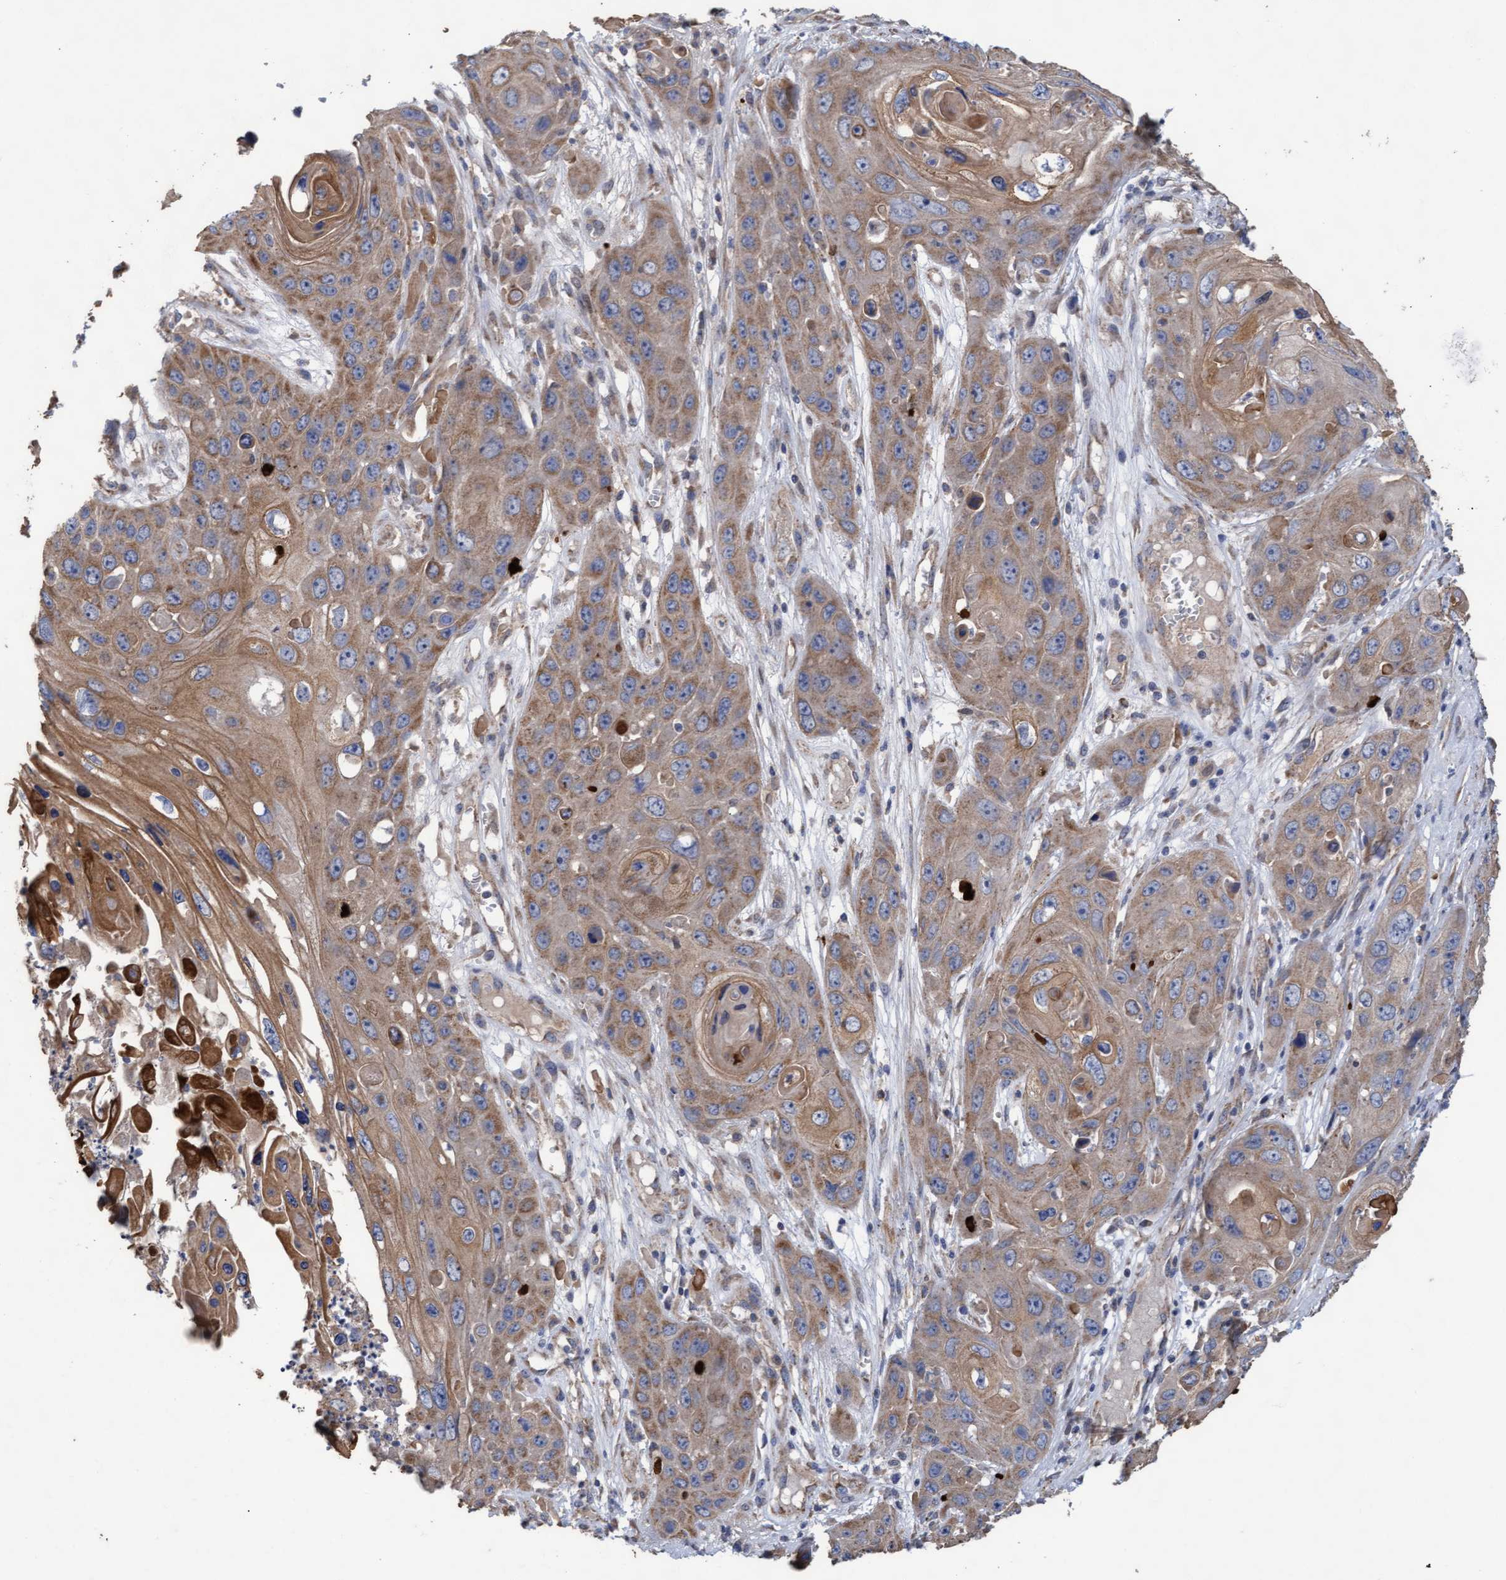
{"staining": {"intensity": "moderate", "quantity": ">75%", "location": "cytoplasmic/membranous"}, "tissue": "skin cancer", "cell_type": "Tumor cells", "image_type": "cancer", "snomed": [{"axis": "morphology", "description": "Squamous cell carcinoma, NOS"}, {"axis": "topography", "description": "Skin"}], "caption": "The image exhibits staining of skin squamous cell carcinoma, revealing moderate cytoplasmic/membranous protein staining (brown color) within tumor cells.", "gene": "MRPL38", "patient": {"sex": "male", "age": 55}}